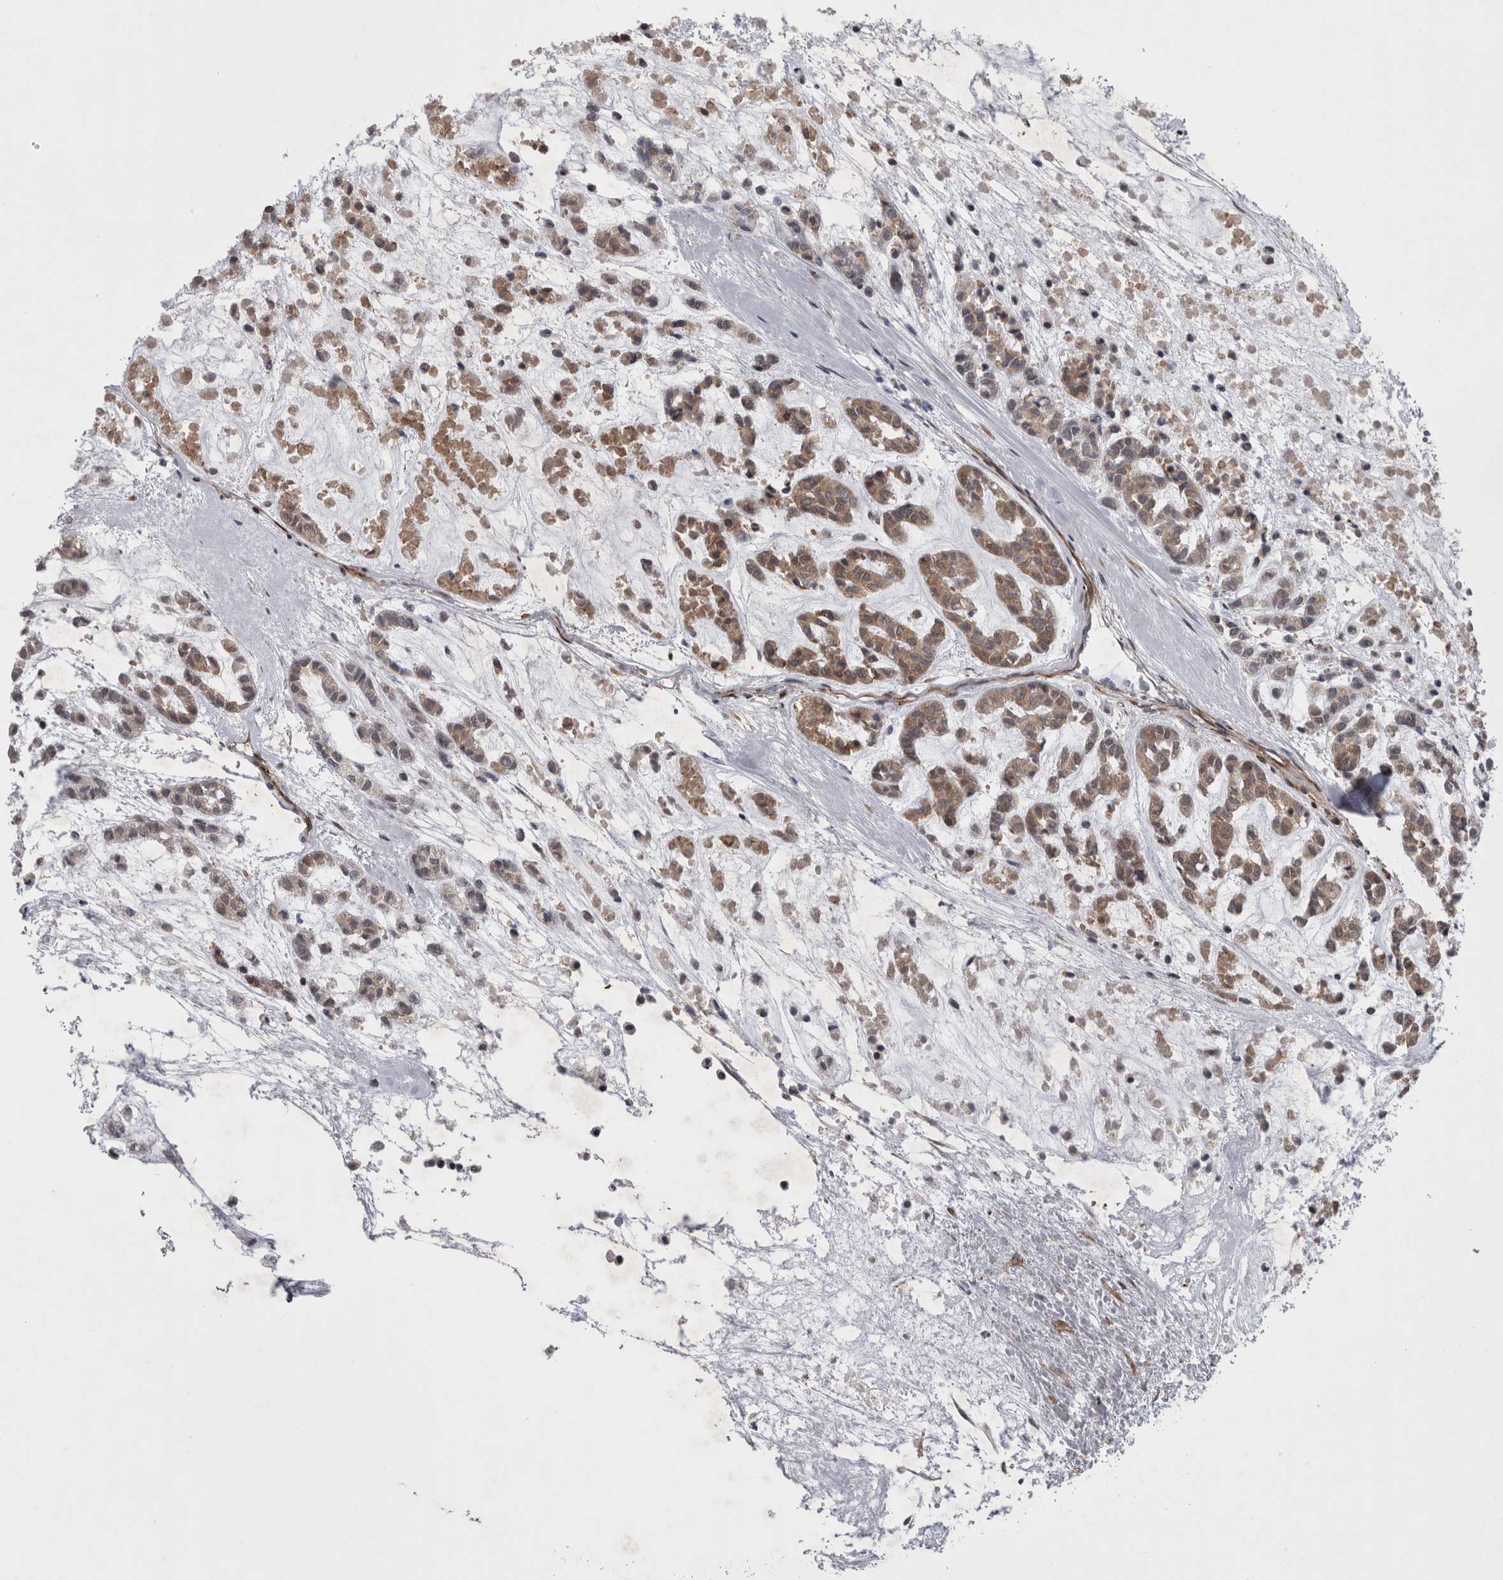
{"staining": {"intensity": "weak", "quantity": ">75%", "location": "cytoplasmic/membranous"}, "tissue": "head and neck cancer", "cell_type": "Tumor cells", "image_type": "cancer", "snomed": [{"axis": "morphology", "description": "Adenocarcinoma, NOS"}, {"axis": "morphology", "description": "Adenoma, NOS"}, {"axis": "topography", "description": "Head-Neck"}], "caption": "Brown immunohistochemical staining in human adenoma (head and neck) displays weak cytoplasmic/membranous positivity in approximately >75% of tumor cells. Using DAB (3,3'-diaminobenzidine) (brown) and hematoxylin (blue) stains, captured at high magnification using brightfield microscopy.", "gene": "DDX6", "patient": {"sex": "female", "age": 55}}